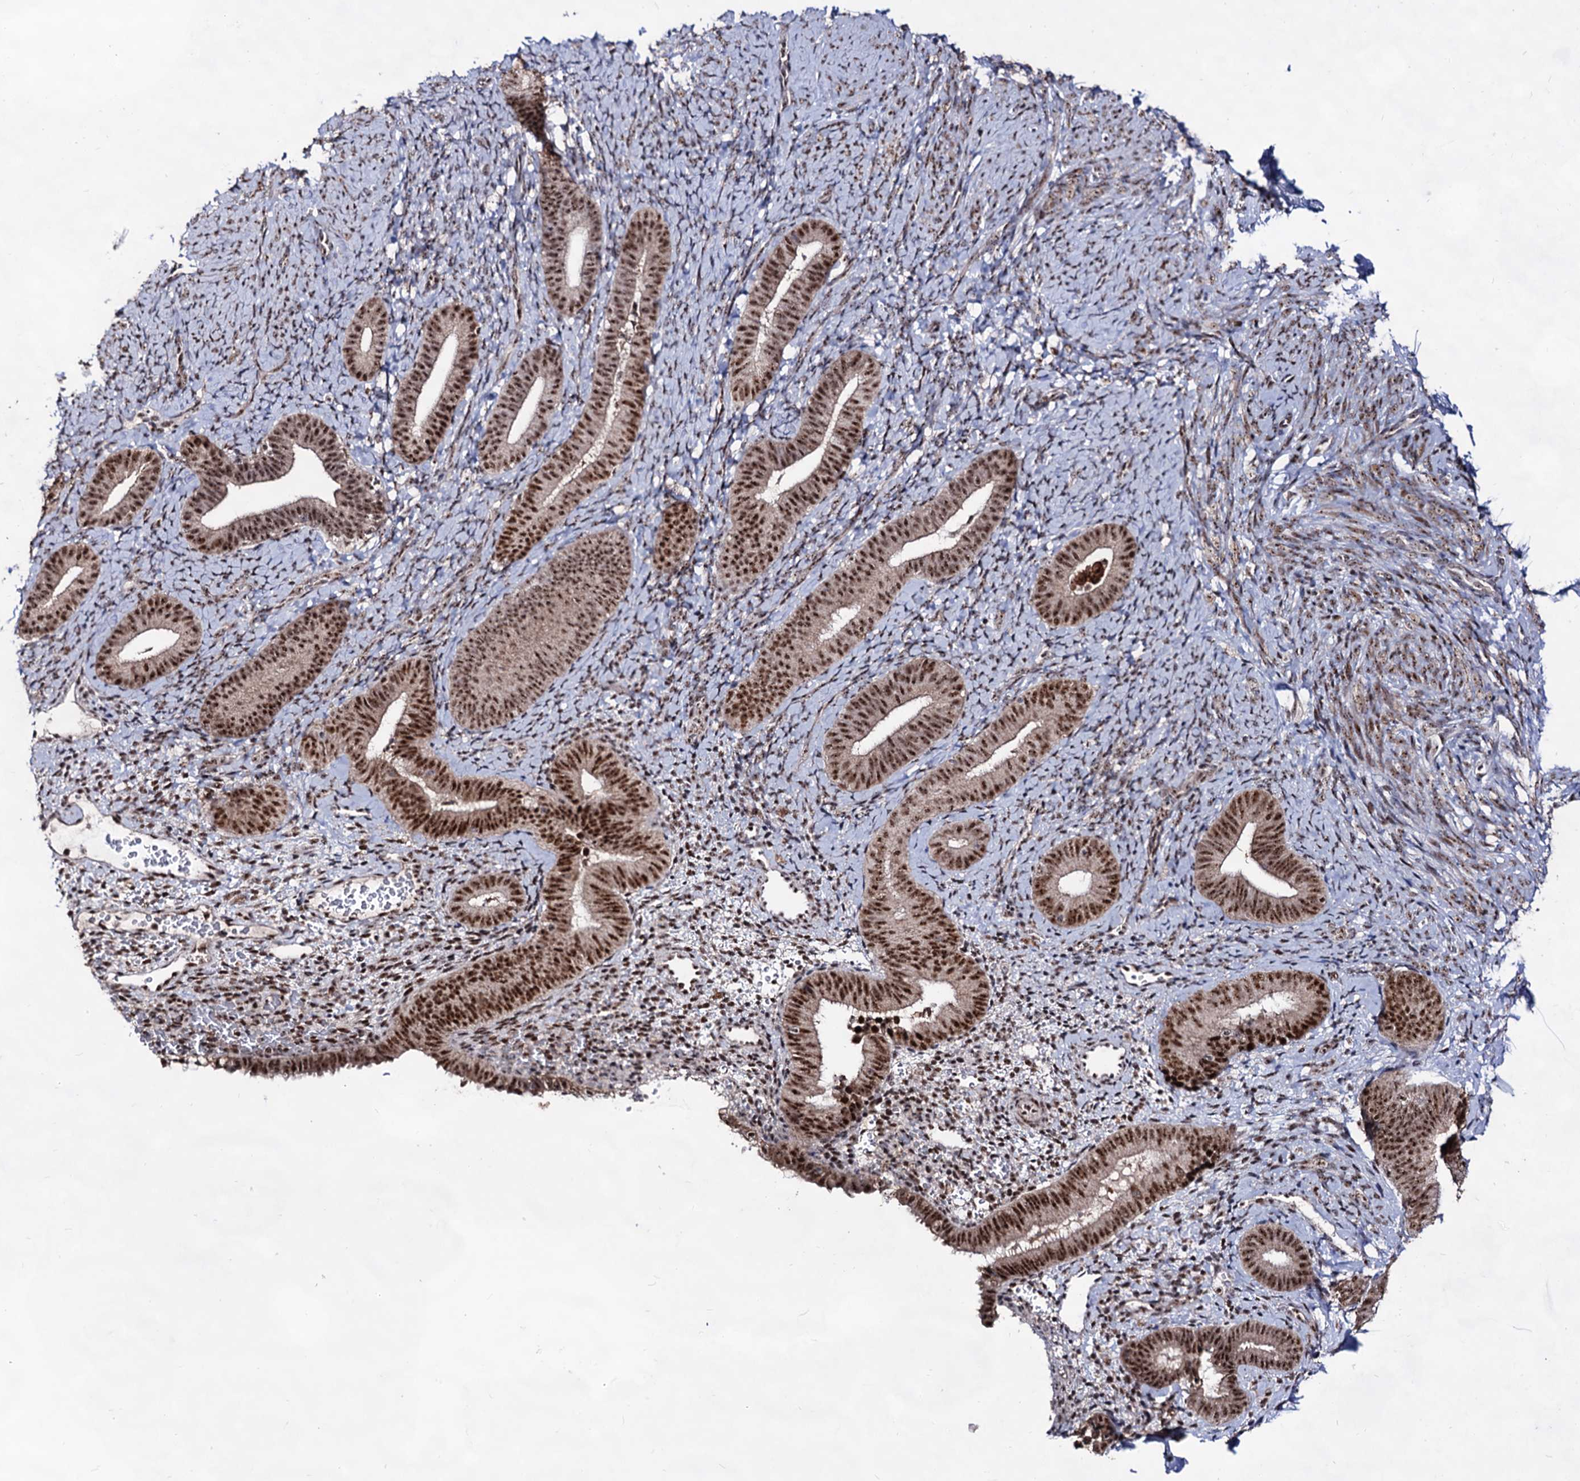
{"staining": {"intensity": "moderate", "quantity": "25%-75%", "location": "nuclear"}, "tissue": "endometrium", "cell_type": "Cells in endometrial stroma", "image_type": "normal", "snomed": [{"axis": "morphology", "description": "Normal tissue, NOS"}, {"axis": "topography", "description": "Endometrium"}], "caption": "A brown stain labels moderate nuclear expression of a protein in cells in endometrial stroma of benign endometrium. (Stains: DAB (3,3'-diaminobenzidine) in brown, nuclei in blue, Microscopy: brightfield microscopy at high magnification).", "gene": "EXOSC10", "patient": {"sex": "female", "age": 65}}